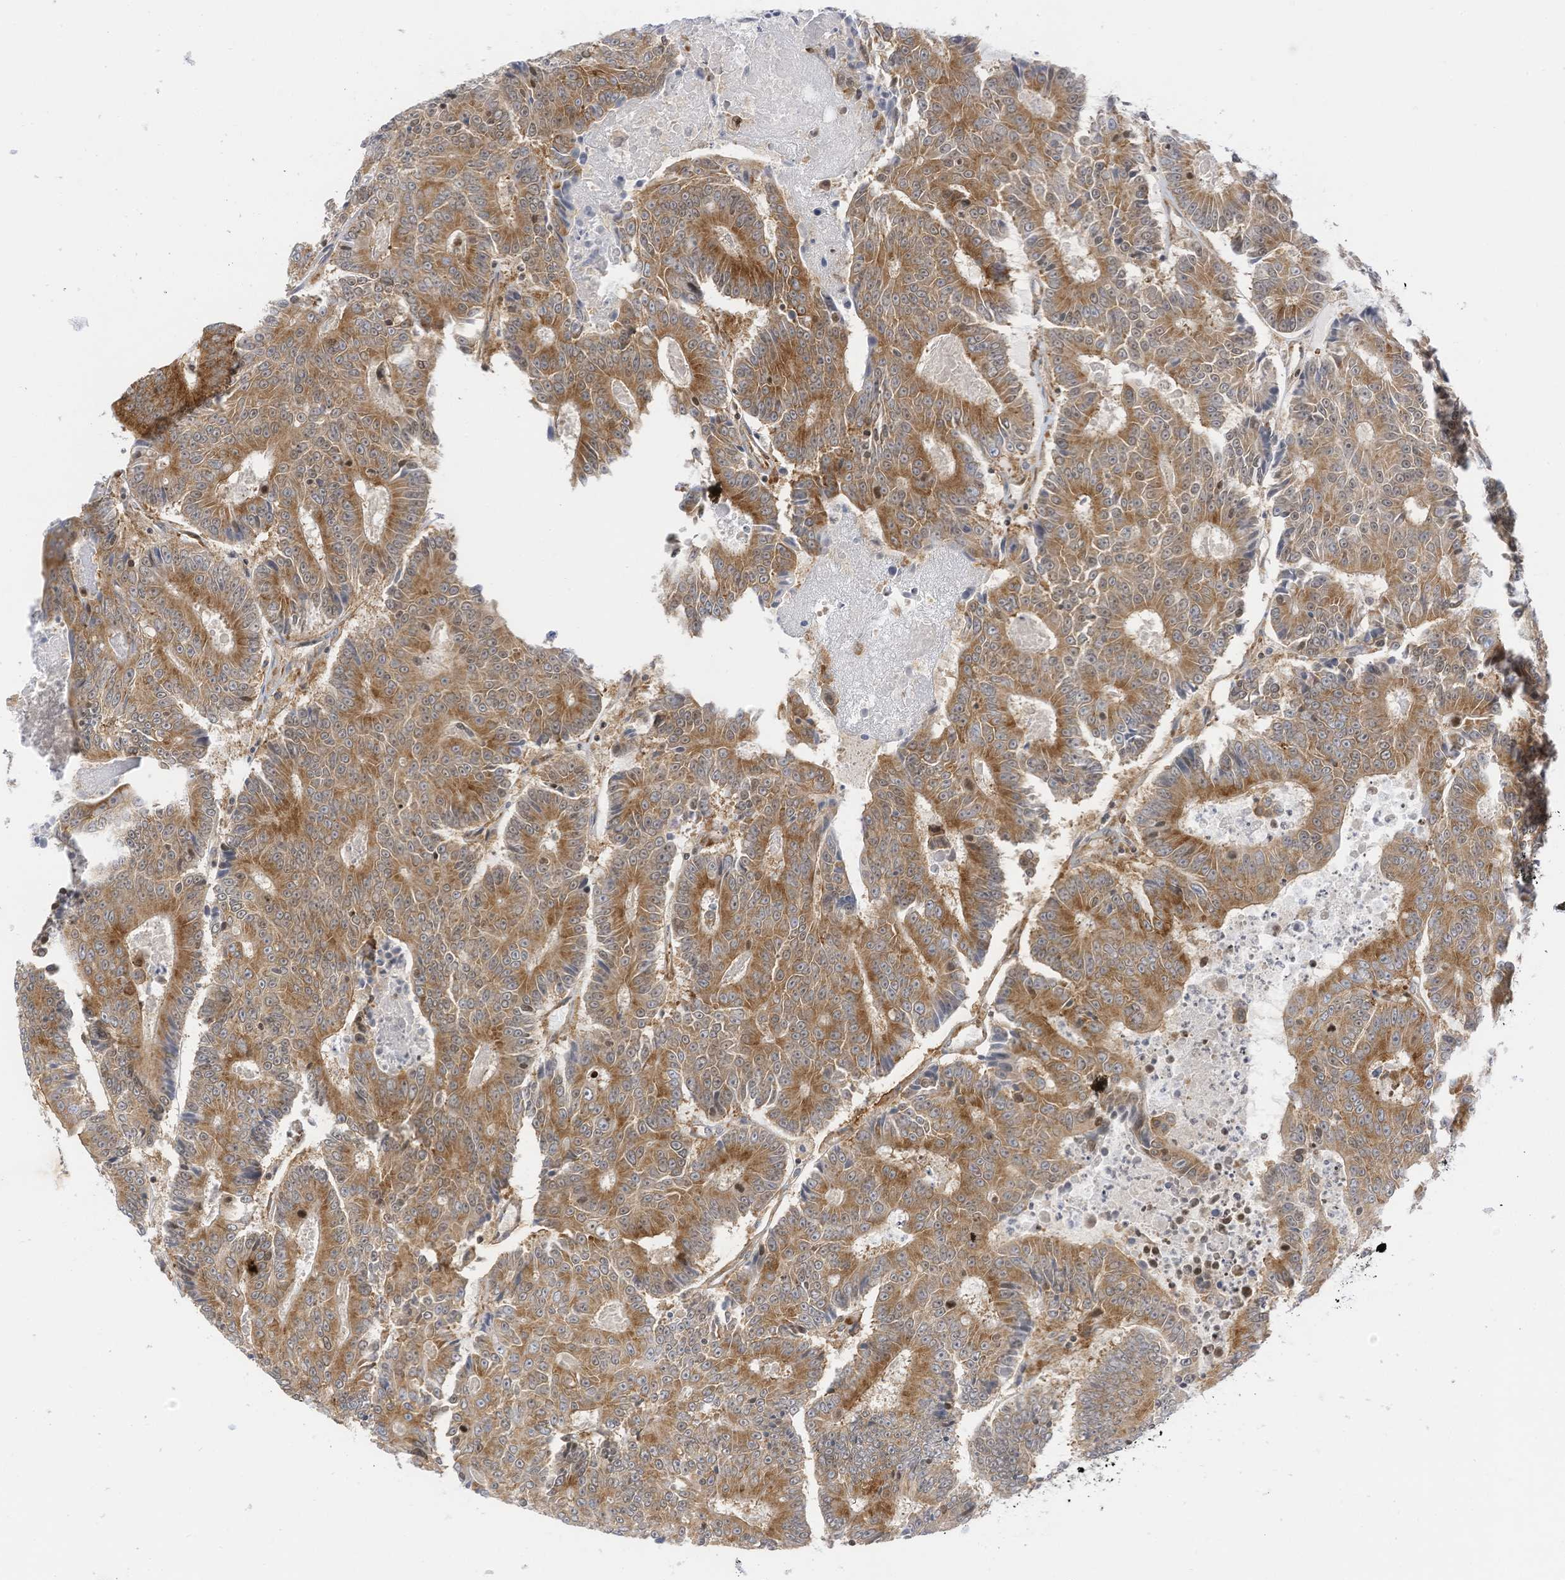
{"staining": {"intensity": "moderate", "quantity": ">75%", "location": "cytoplasmic/membranous"}, "tissue": "colorectal cancer", "cell_type": "Tumor cells", "image_type": "cancer", "snomed": [{"axis": "morphology", "description": "Adenocarcinoma, NOS"}, {"axis": "topography", "description": "Colon"}], "caption": "This micrograph shows colorectal adenocarcinoma stained with immunohistochemistry to label a protein in brown. The cytoplasmic/membranous of tumor cells show moderate positivity for the protein. Nuclei are counter-stained blue.", "gene": "EDF1", "patient": {"sex": "male", "age": 83}}